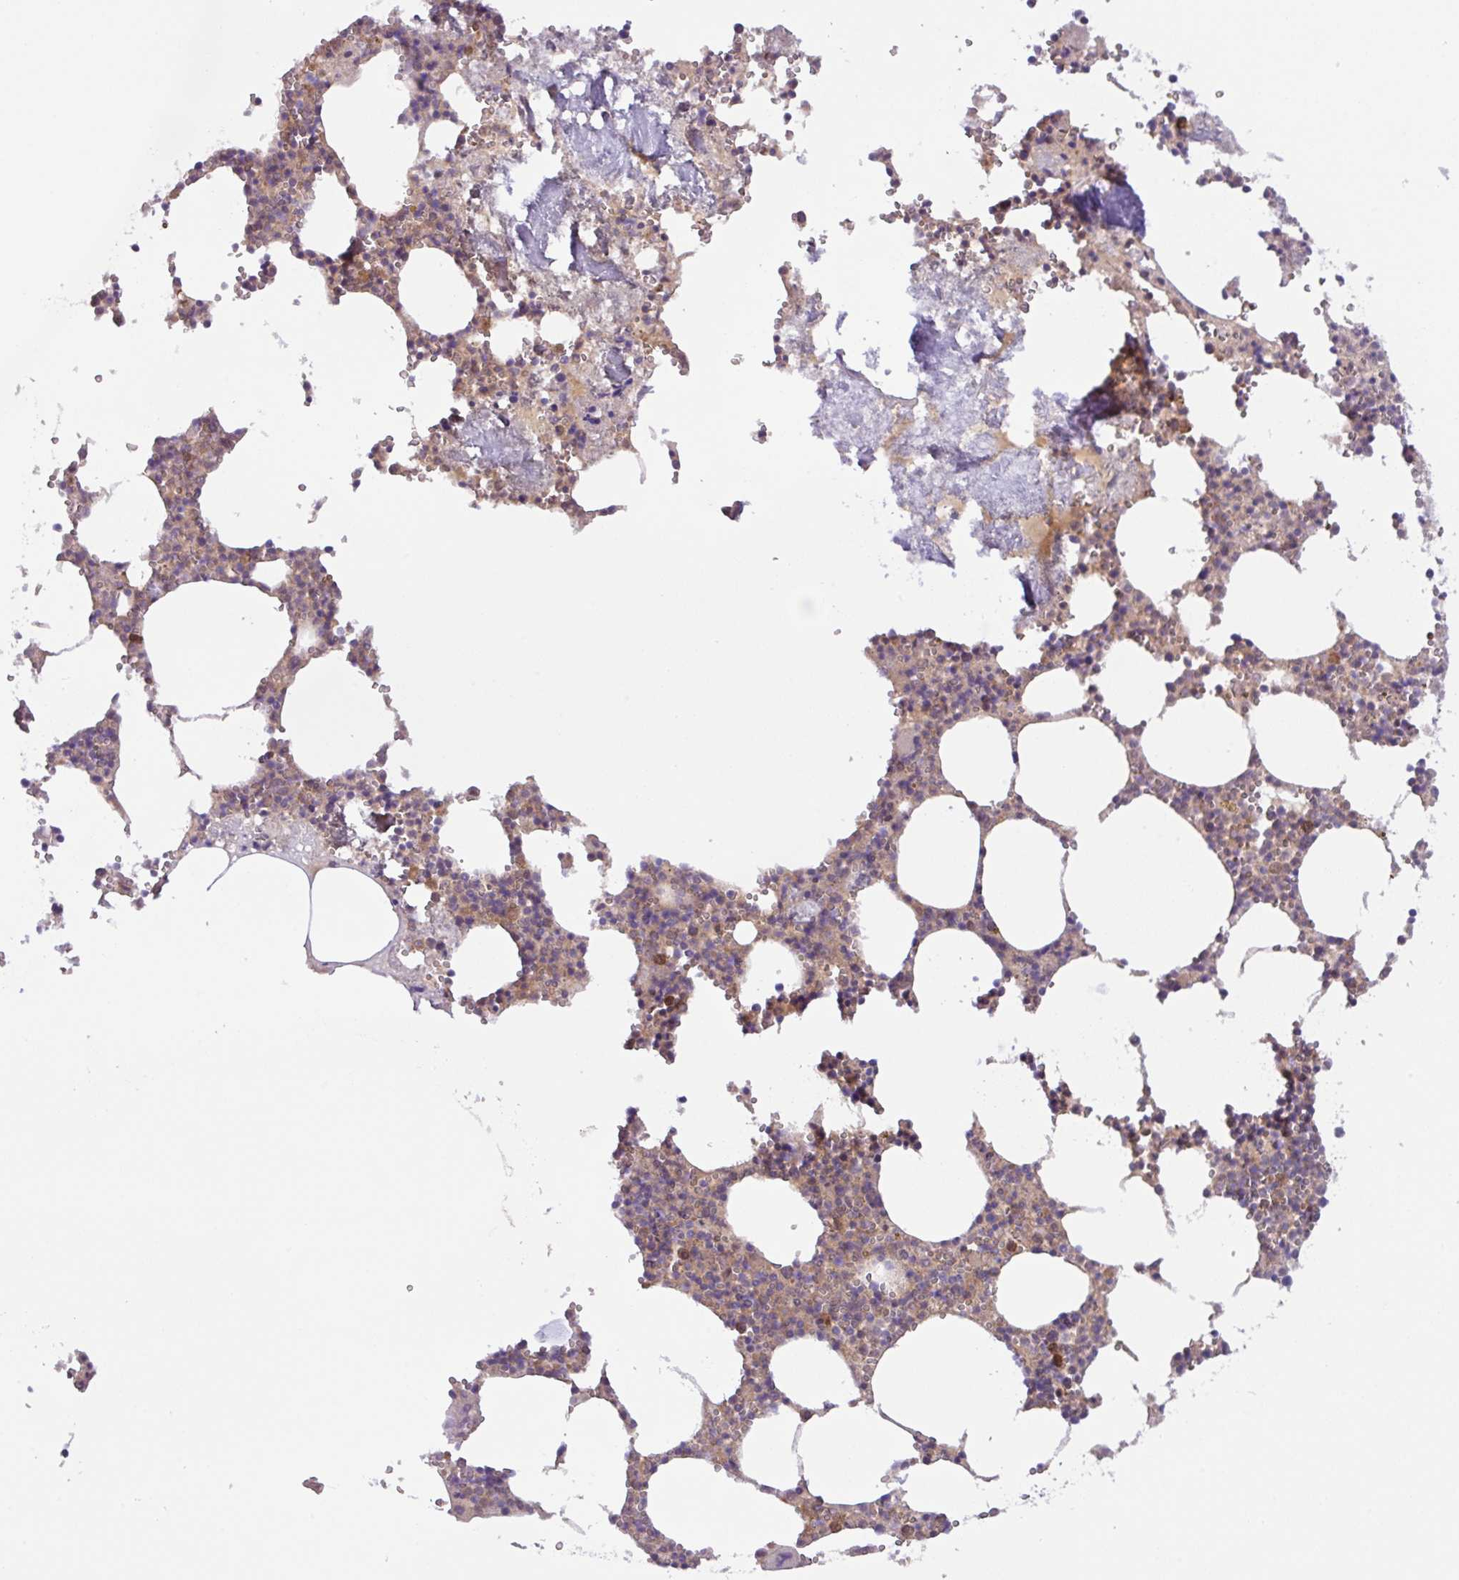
{"staining": {"intensity": "weak", "quantity": "25%-75%", "location": "cytoplasmic/membranous"}, "tissue": "bone marrow", "cell_type": "Hematopoietic cells", "image_type": "normal", "snomed": [{"axis": "morphology", "description": "Normal tissue, NOS"}, {"axis": "topography", "description": "Bone marrow"}], "caption": "Brown immunohistochemical staining in benign bone marrow demonstrates weak cytoplasmic/membranous positivity in about 25%-75% of hematopoietic cells. (Stains: DAB in brown, nuclei in blue, Microscopy: brightfield microscopy at high magnification).", "gene": "TONSL", "patient": {"sex": "male", "age": 54}}